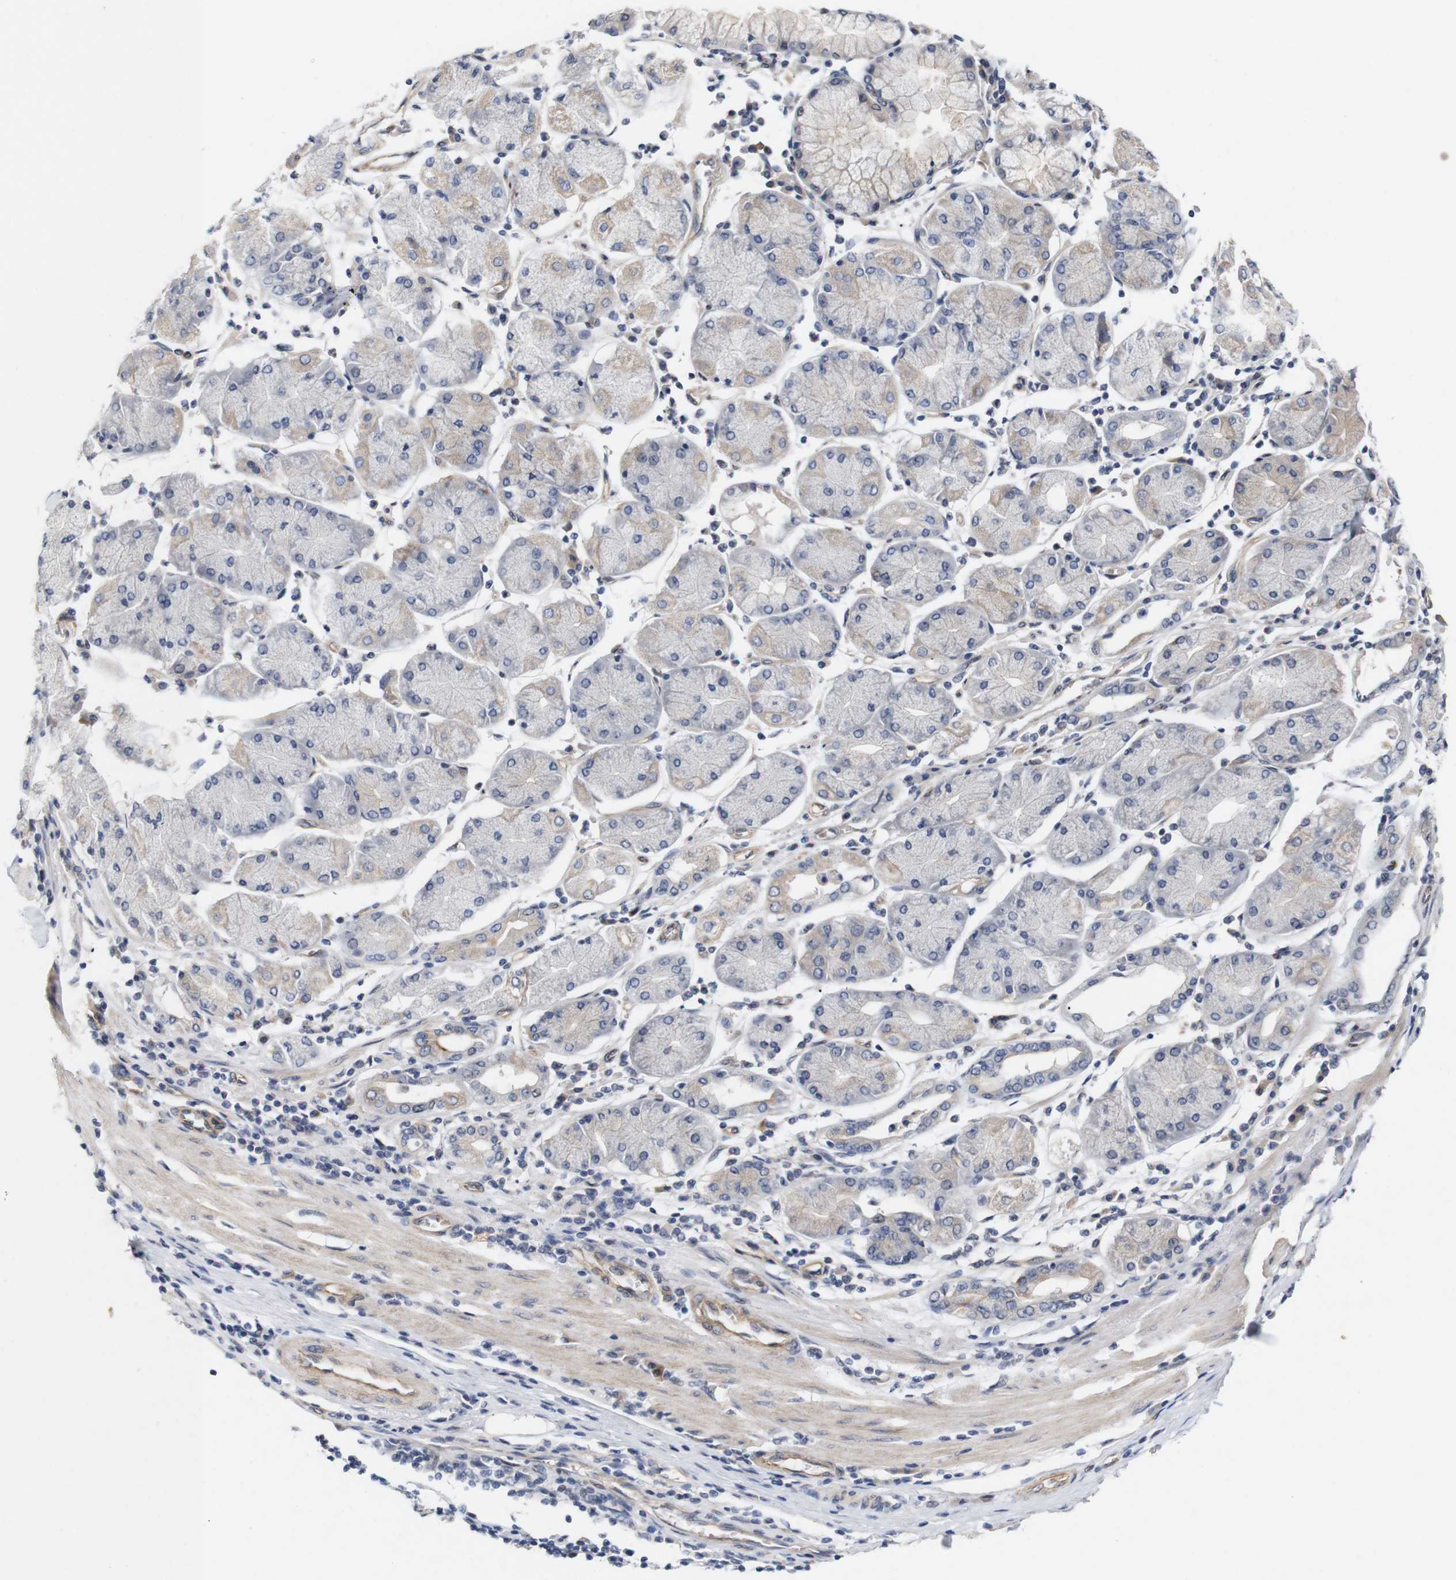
{"staining": {"intensity": "weak", "quantity": "25%-75%", "location": "cytoplasmic/membranous"}, "tissue": "stomach cancer", "cell_type": "Tumor cells", "image_type": "cancer", "snomed": [{"axis": "morphology", "description": "Normal tissue, NOS"}, {"axis": "morphology", "description": "Adenocarcinoma, NOS"}, {"axis": "topography", "description": "Stomach, upper"}, {"axis": "topography", "description": "Stomach"}], "caption": "Human adenocarcinoma (stomach) stained for a protein (brown) reveals weak cytoplasmic/membranous positive staining in approximately 25%-75% of tumor cells.", "gene": "CYB561", "patient": {"sex": "male", "age": 59}}